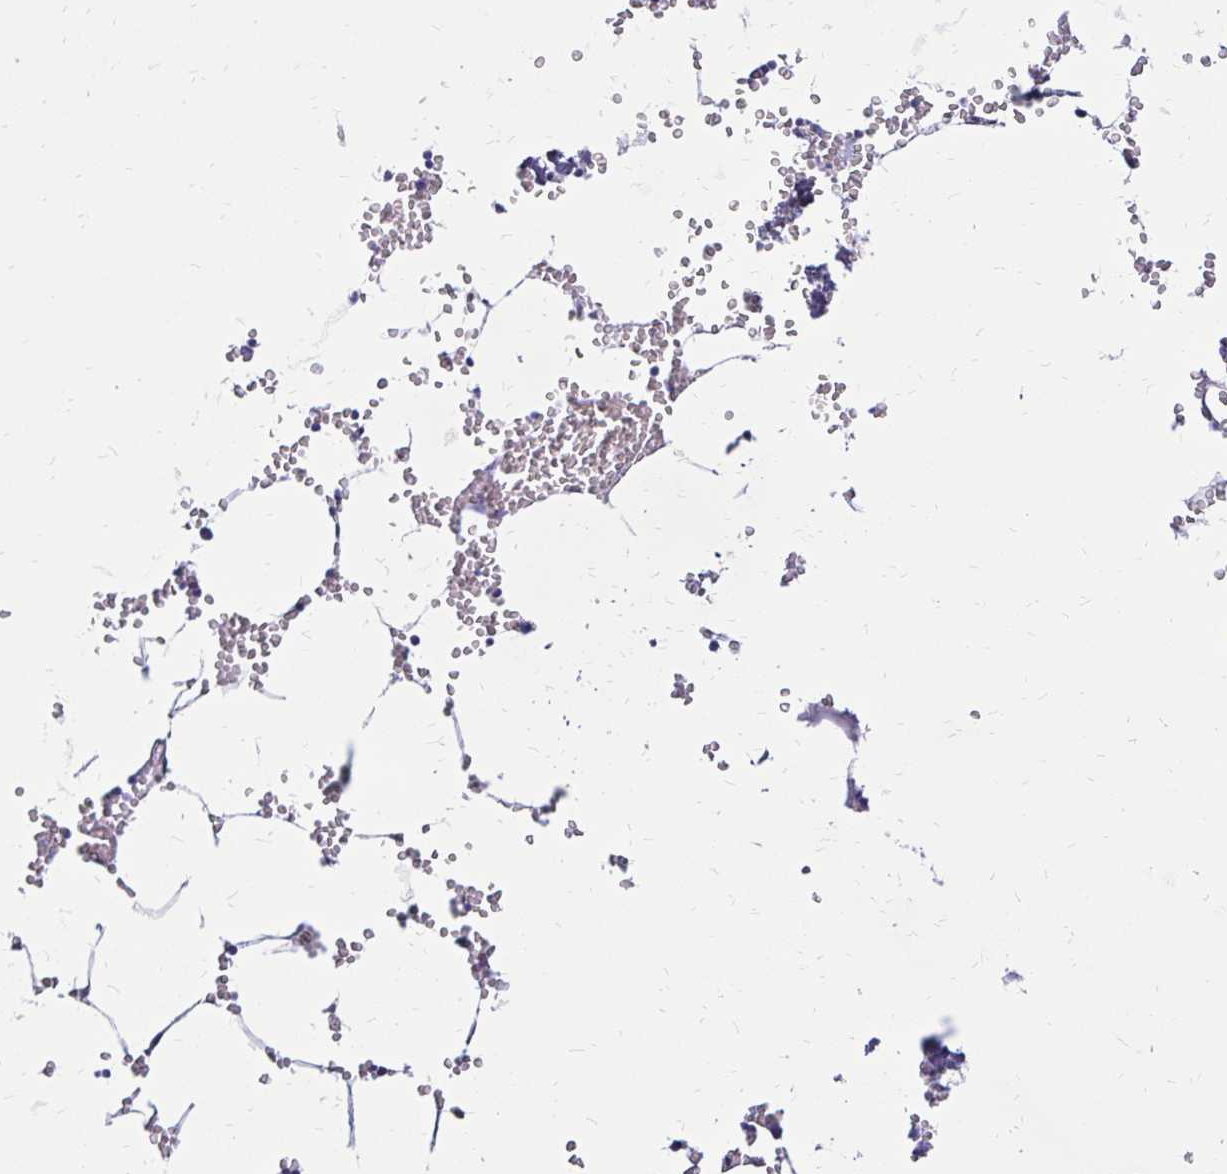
{"staining": {"intensity": "negative", "quantity": "none", "location": "none"}, "tissue": "bone marrow", "cell_type": "Hematopoietic cells", "image_type": "normal", "snomed": [{"axis": "morphology", "description": "Normal tissue, NOS"}, {"axis": "topography", "description": "Bone marrow"}], "caption": "Hematopoietic cells are negative for brown protein staining in normal bone marrow. (DAB (3,3'-diaminobenzidine) immunohistochemistry (IHC), high magnification).", "gene": "LIN28B", "patient": {"sex": "male", "age": 54}}